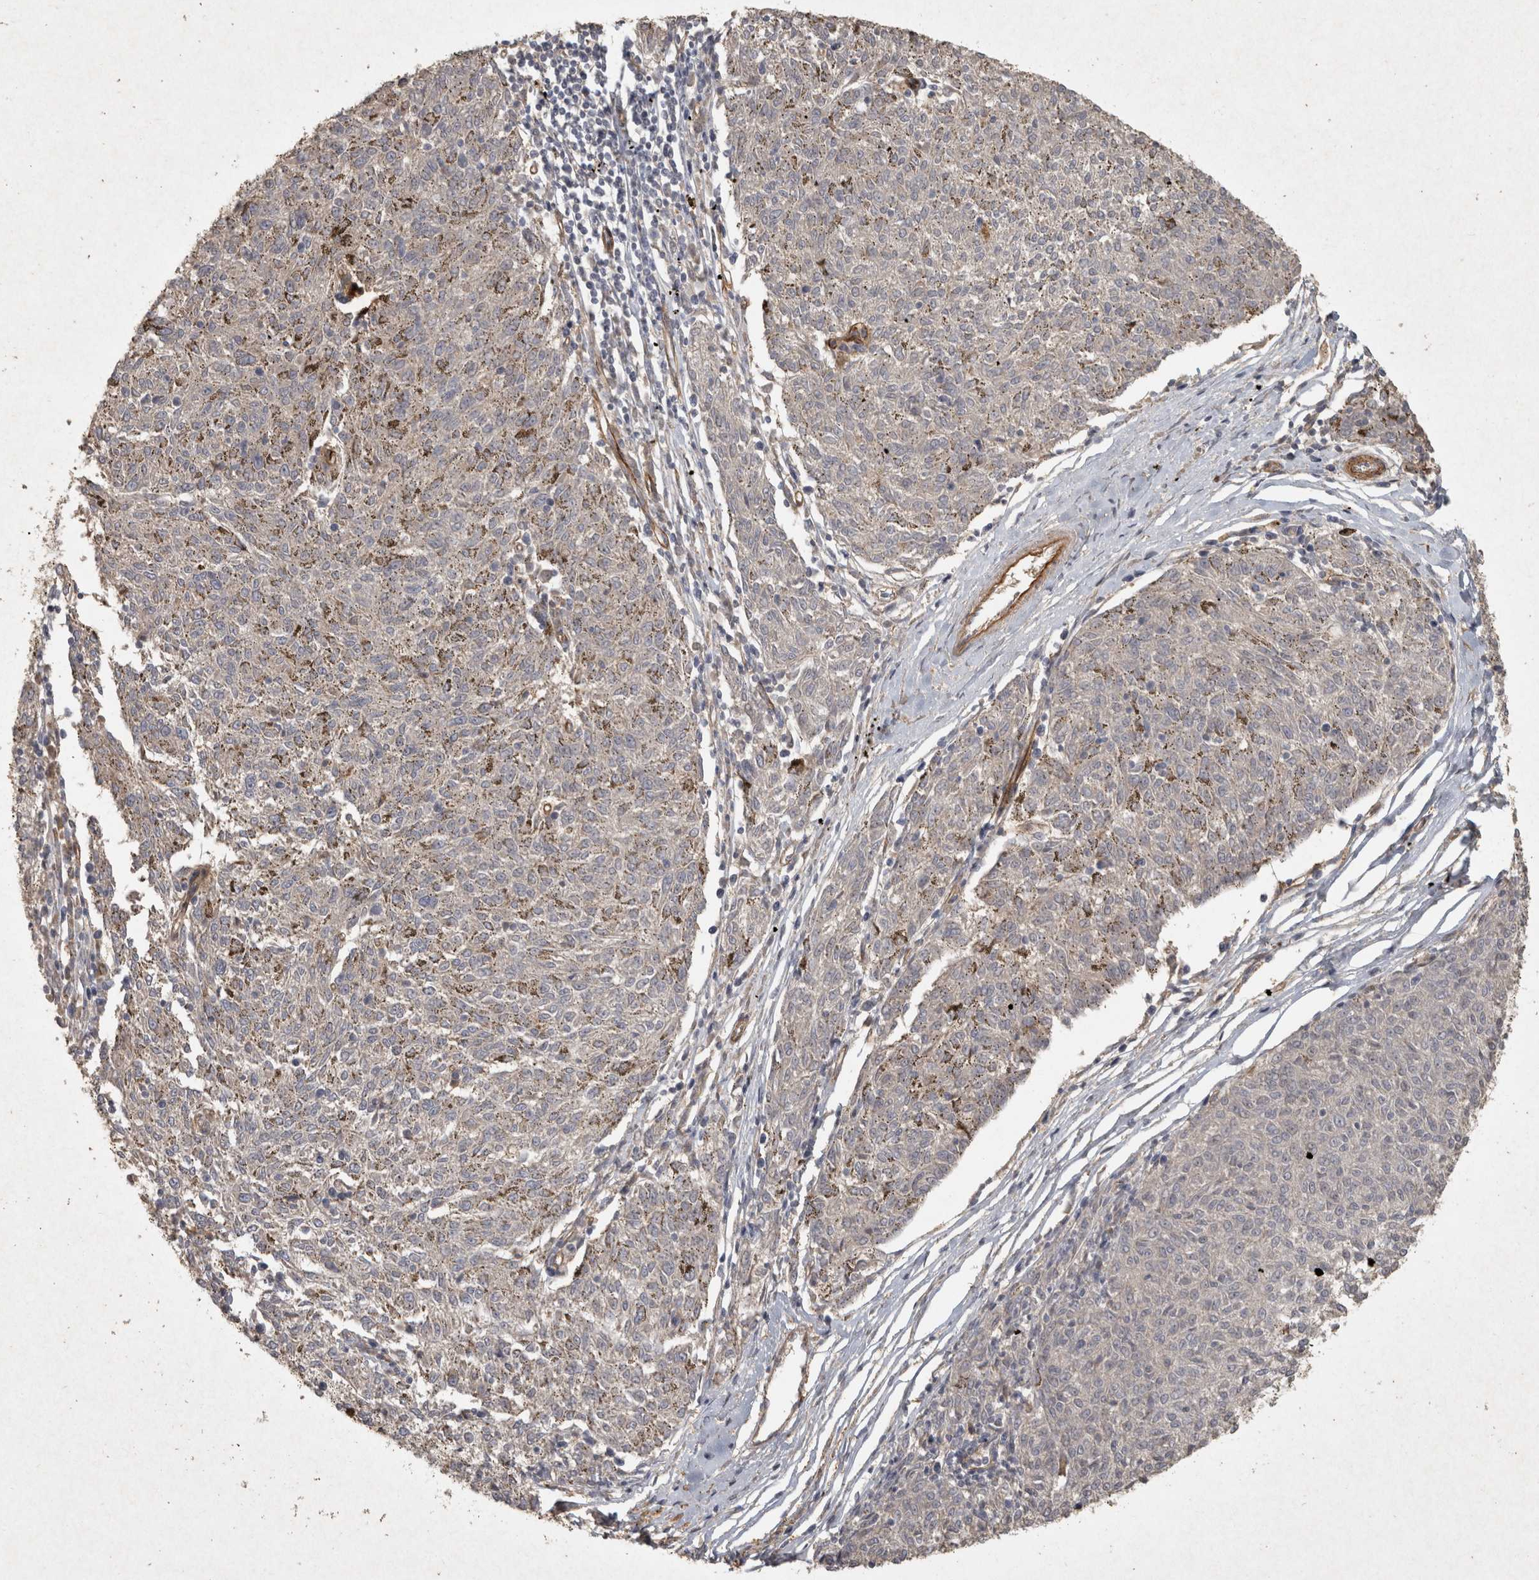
{"staining": {"intensity": "negative", "quantity": "none", "location": "none"}, "tissue": "melanoma", "cell_type": "Tumor cells", "image_type": "cancer", "snomed": [{"axis": "morphology", "description": "Malignant melanoma, NOS"}, {"axis": "topography", "description": "Skin"}], "caption": "IHC of human melanoma shows no expression in tumor cells.", "gene": "OSTN", "patient": {"sex": "female", "age": 72}}